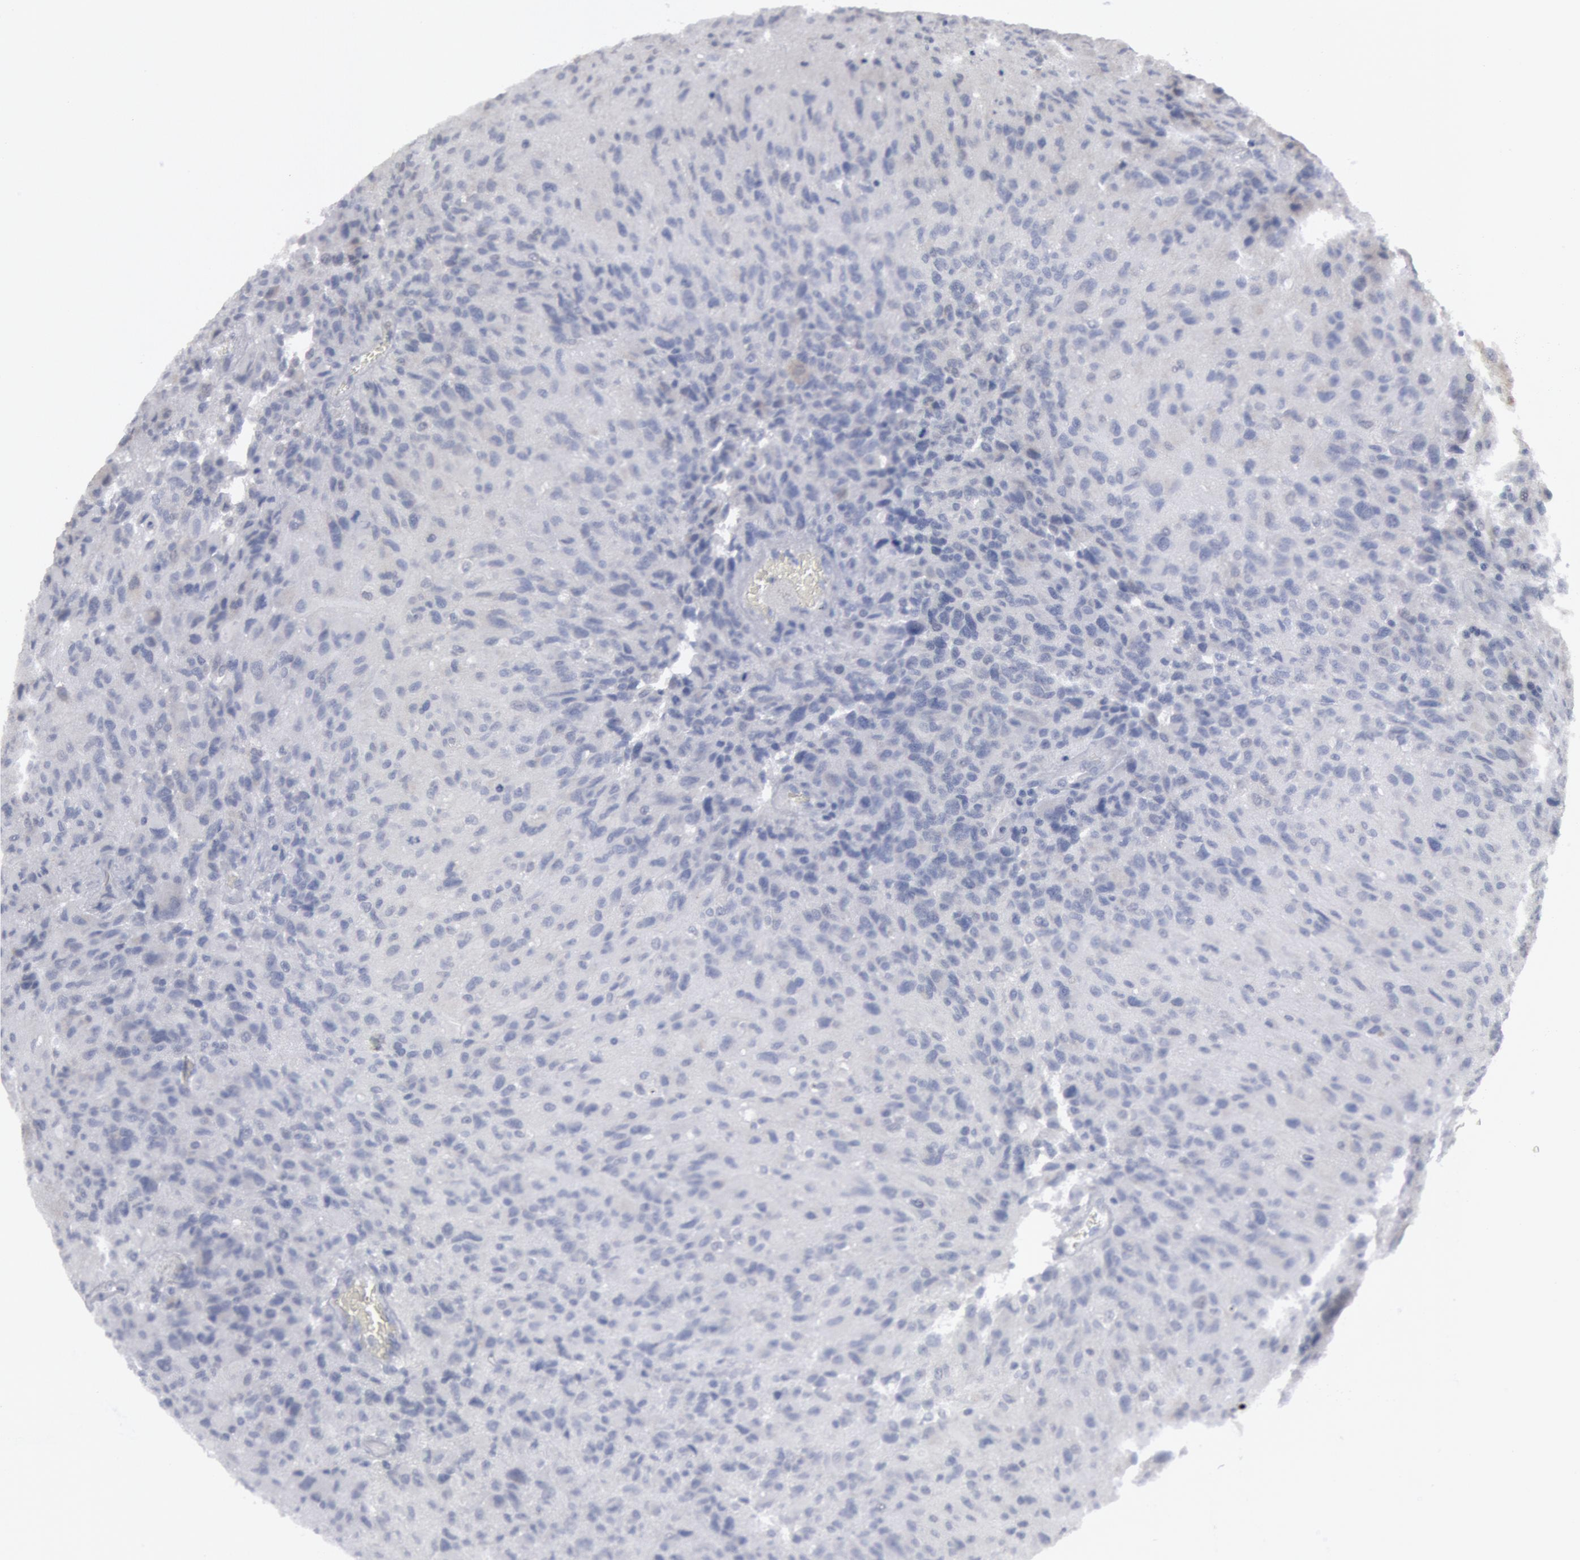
{"staining": {"intensity": "negative", "quantity": "none", "location": "none"}, "tissue": "glioma", "cell_type": "Tumor cells", "image_type": "cancer", "snomed": [{"axis": "morphology", "description": "Glioma, malignant, High grade"}, {"axis": "topography", "description": "Brain"}], "caption": "IHC micrograph of neoplastic tissue: human glioma stained with DAB (3,3'-diaminobenzidine) shows no significant protein expression in tumor cells.", "gene": "DMC1", "patient": {"sex": "male", "age": 69}}